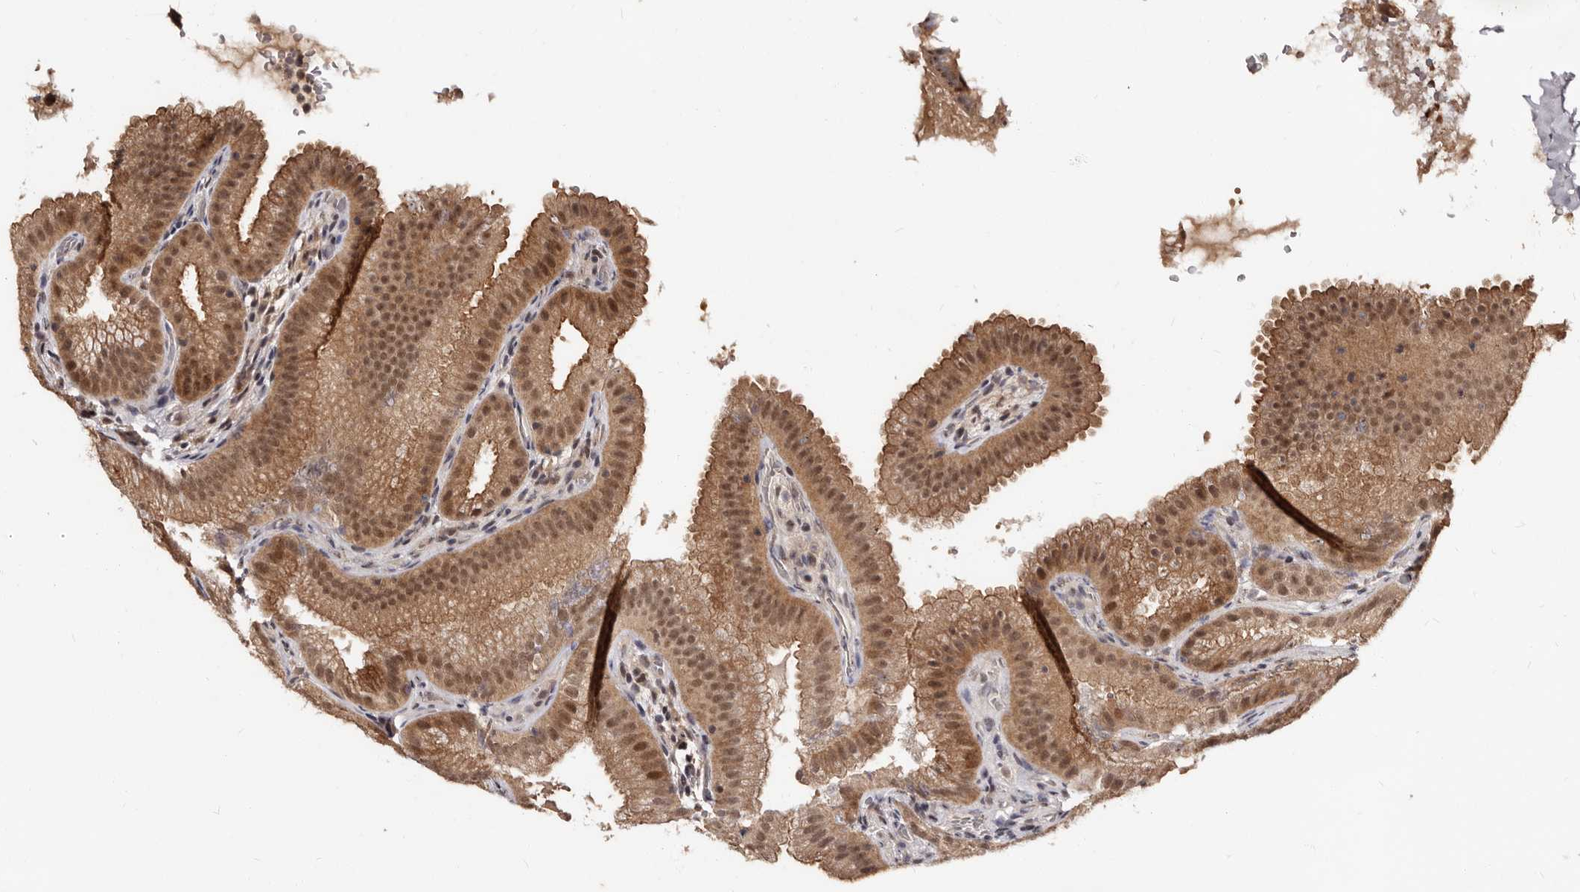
{"staining": {"intensity": "strong", "quantity": ">75%", "location": "cytoplasmic/membranous,nuclear"}, "tissue": "gallbladder", "cell_type": "Glandular cells", "image_type": "normal", "snomed": [{"axis": "morphology", "description": "Normal tissue, NOS"}, {"axis": "topography", "description": "Gallbladder"}], "caption": "Normal gallbladder exhibits strong cytoplasmic/membranous,nuclear expression in about >75% of glandular cells.", "gene": "TBC1D22B", "patient": {"sex": "female", "age": 30}}